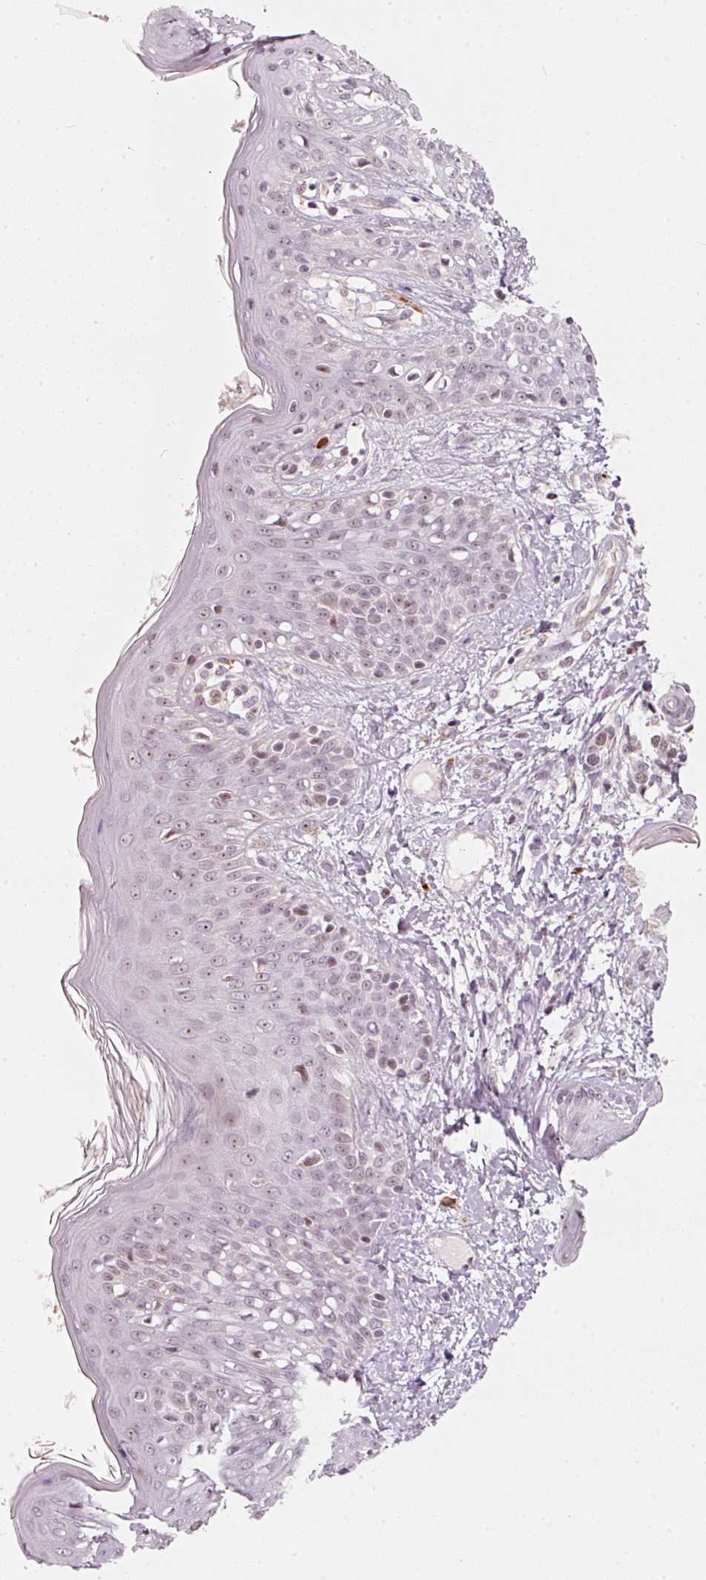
{"staining": {"intensity": "moderate", "quantity": "25%-75%", "location": "nuclear"}, "tissue": "skin", "cell_type": "Fibroblasts", "image_type": "normal", "snomed": [{"axis": "morphology", "description": "Normal tissue, NOS"}, {"axis": "topography", "description": "Skin"}], "caption": "Immunohistochemical staining of normal human skin shows medium levels of moderate nuclear positivity in approximately 25%-75% of fibroblasts.", "gene": "MXRA8", "patient": {"sex": "male", "age": 16}}